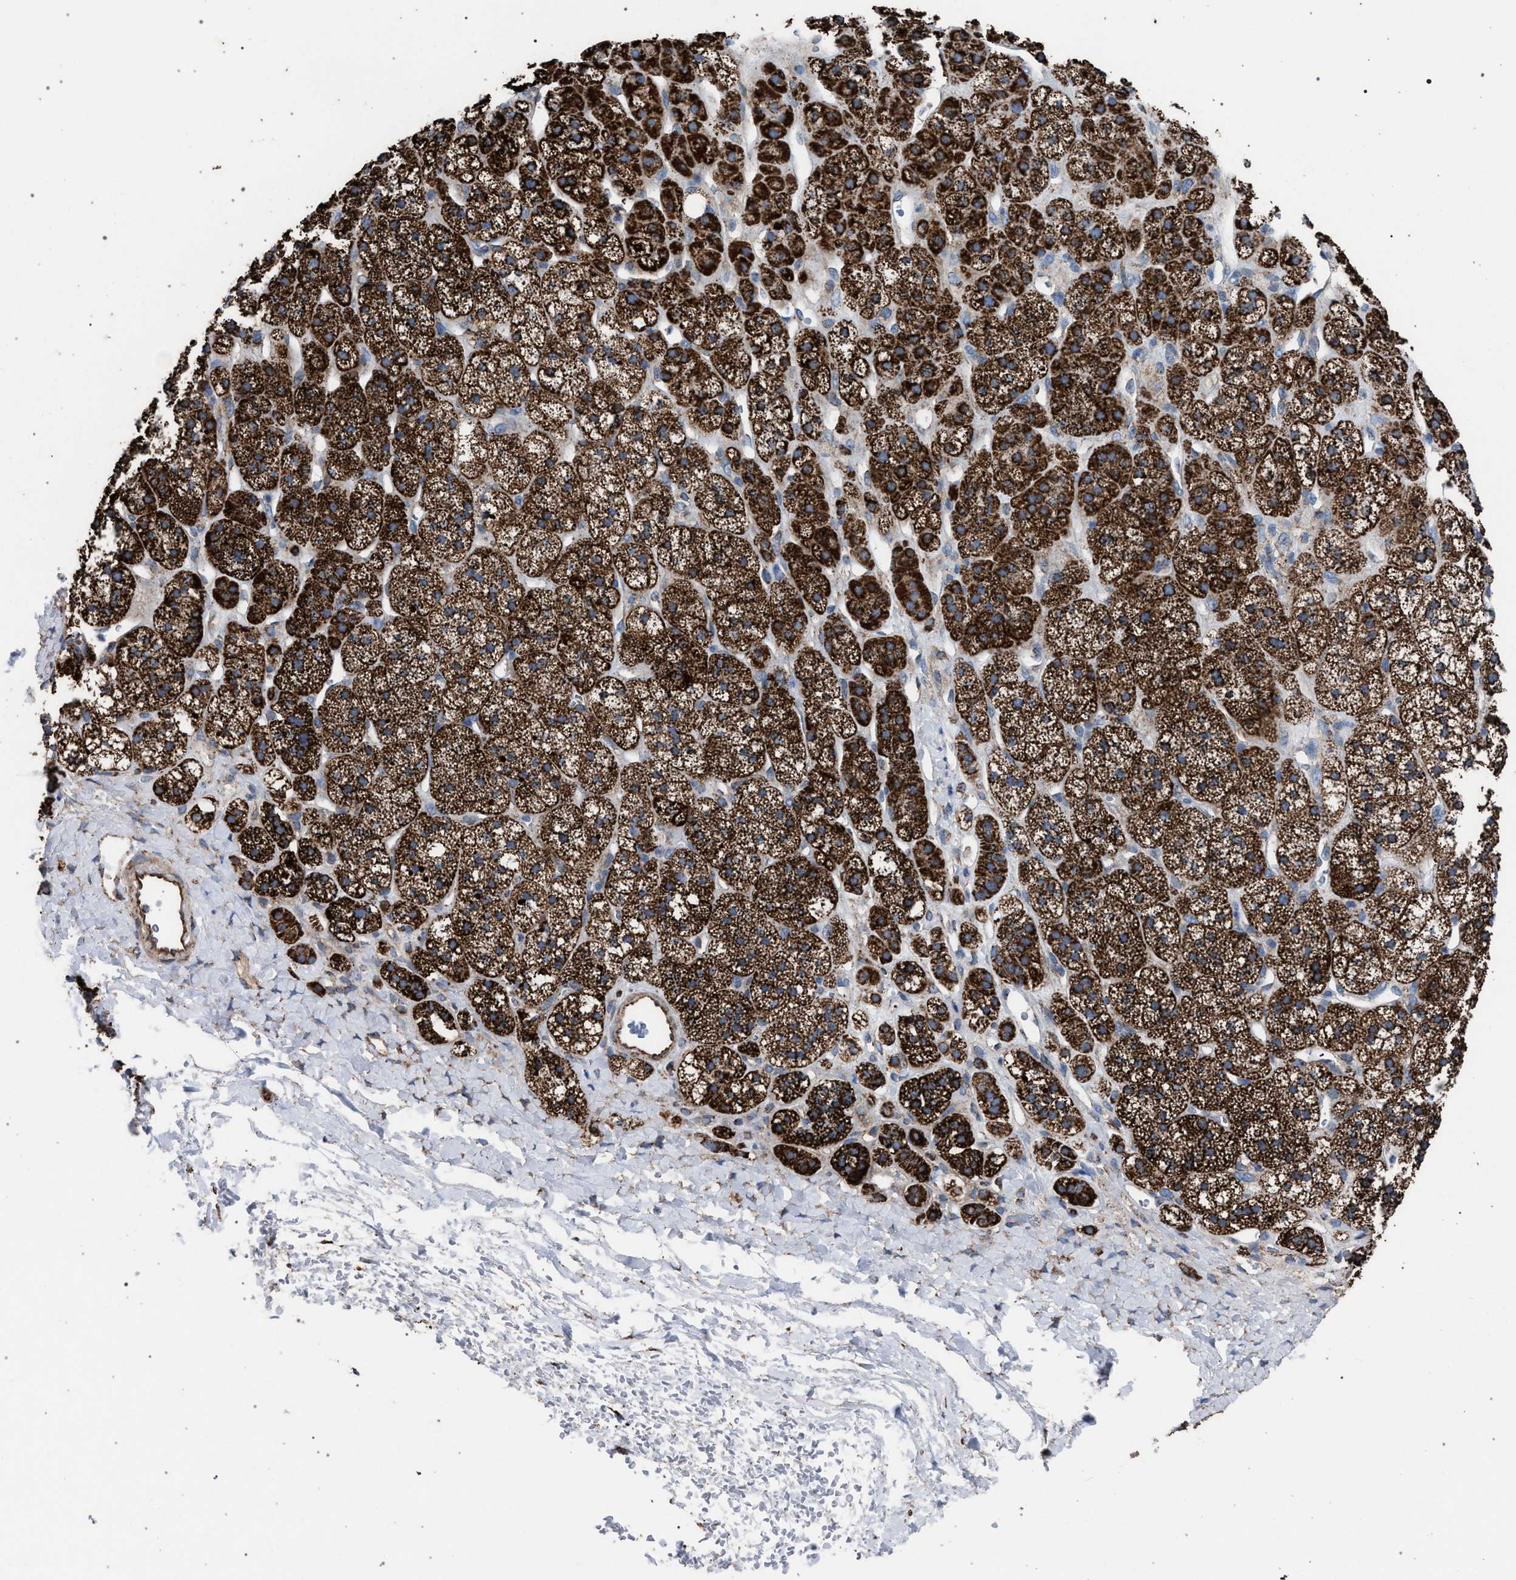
{"staining": {"intensity": "strong", "quantity": ">75%", "location": "cytoplasmic/membranous"}, "tissue": "adrenal gland", "cell_type": "Glandular cells", "image_type": "normal", "snomed": [{"axis": "morphology", "description": "Normal tissue, NOS"}, {"axis": "topography", "description": "Adrenal gland"}], "caption": "Approximately >75% of glandular cells in benign adrenal gland reveal strong cytoplasmic/membranous protein staining as visualized by brown immunohistochemical staining.", "gene": "VPS13A", "patient": {"sex": "male", "age": 56}}